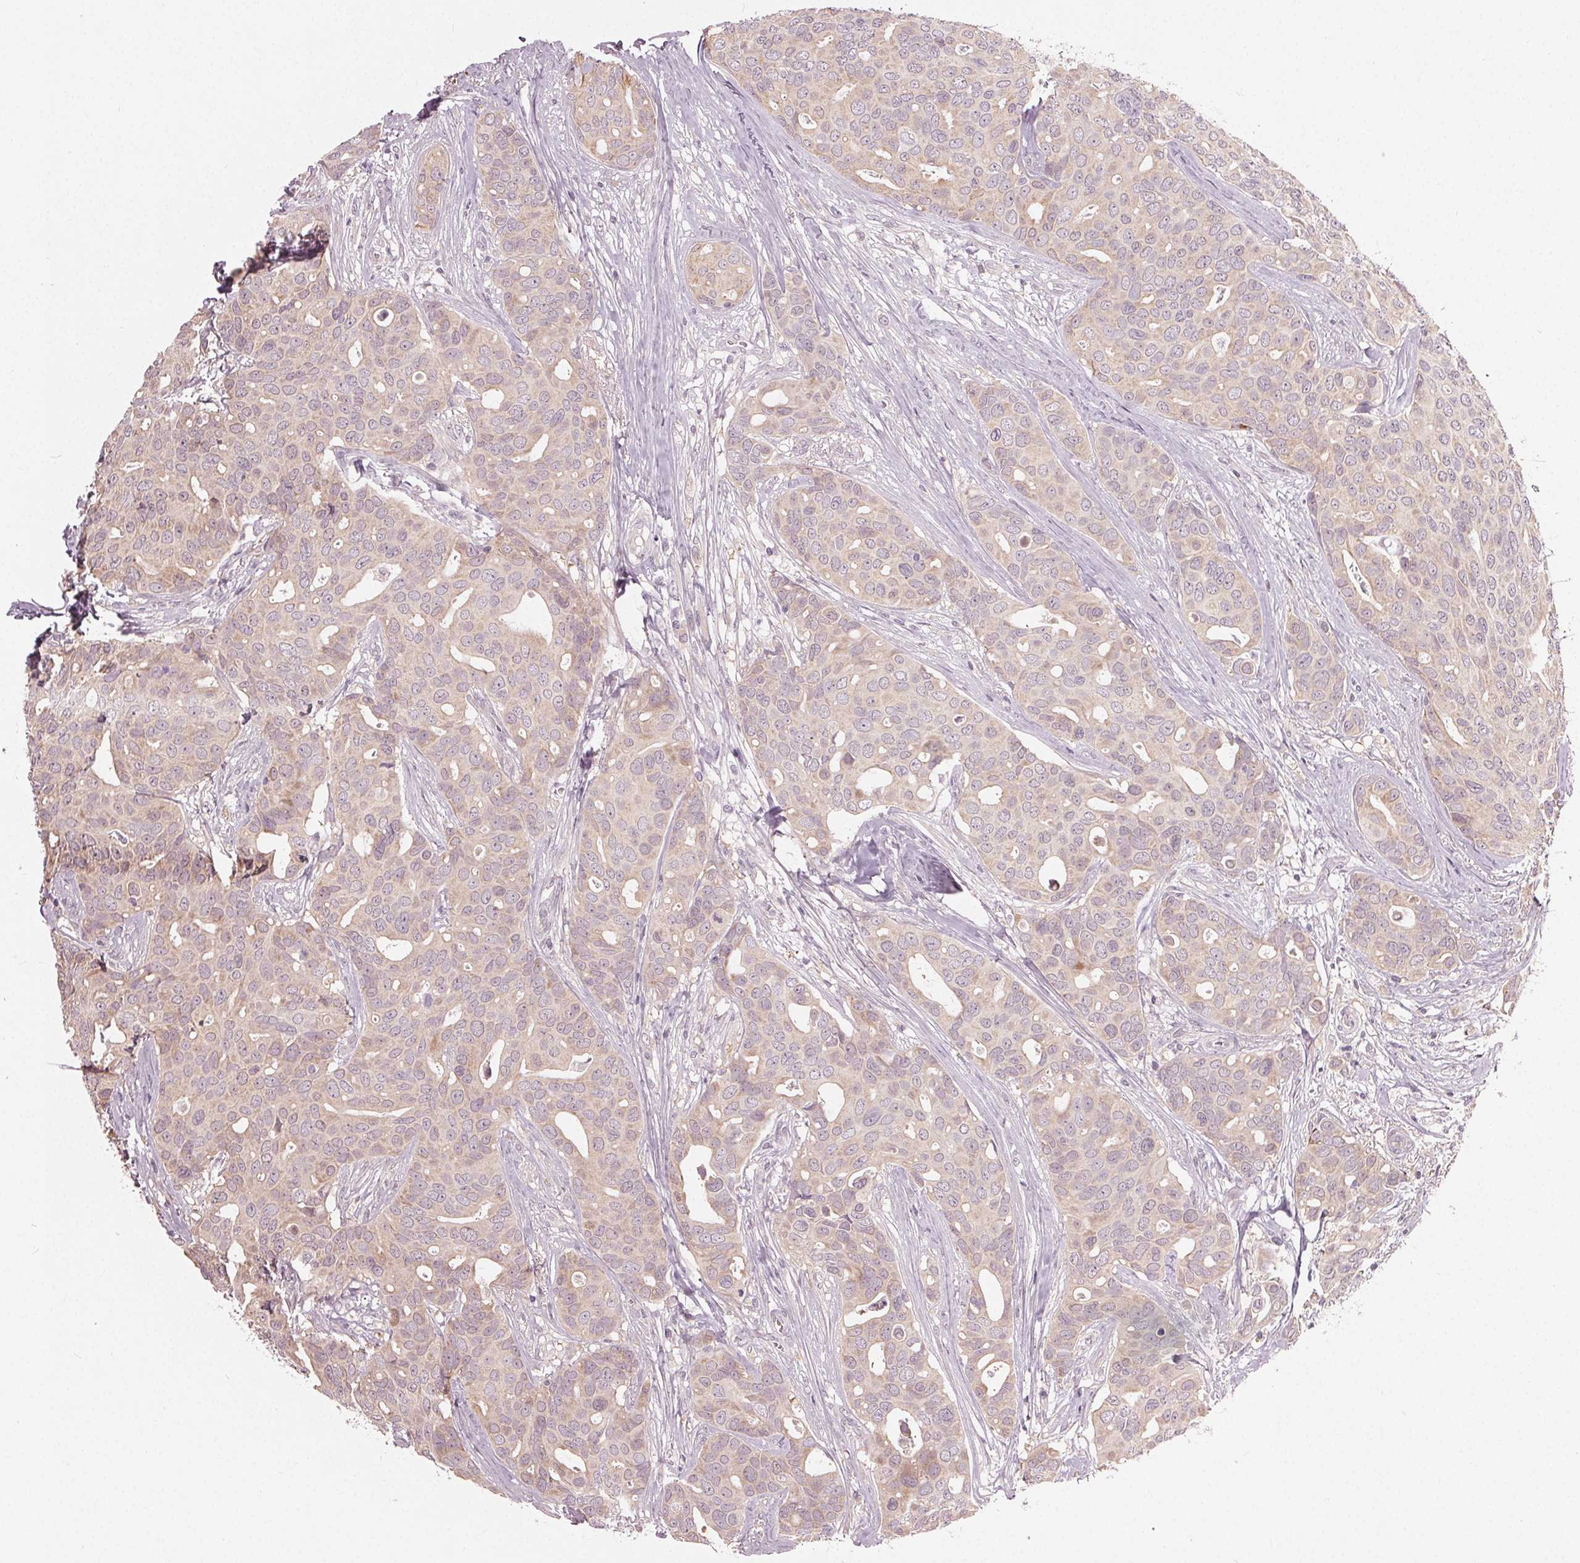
{"staining": {"intensity": "negative", "quantity": "none", "location": "none"}, "tissue": "breast cancer", "cell_type": "Tumor cells", "image_type": "cancer", "snomed": [{"axis": "morphology", "description": "Duct carcinoma"}, {"axis": "topography", "description": "Breast"}], "caption": "Histopathology image shows no protein expression in tumor cells of invasive ductal carcinoma (breast) tissue.", "gene": "ZNF605", "patient": {"sex": "female", "age": 54}}